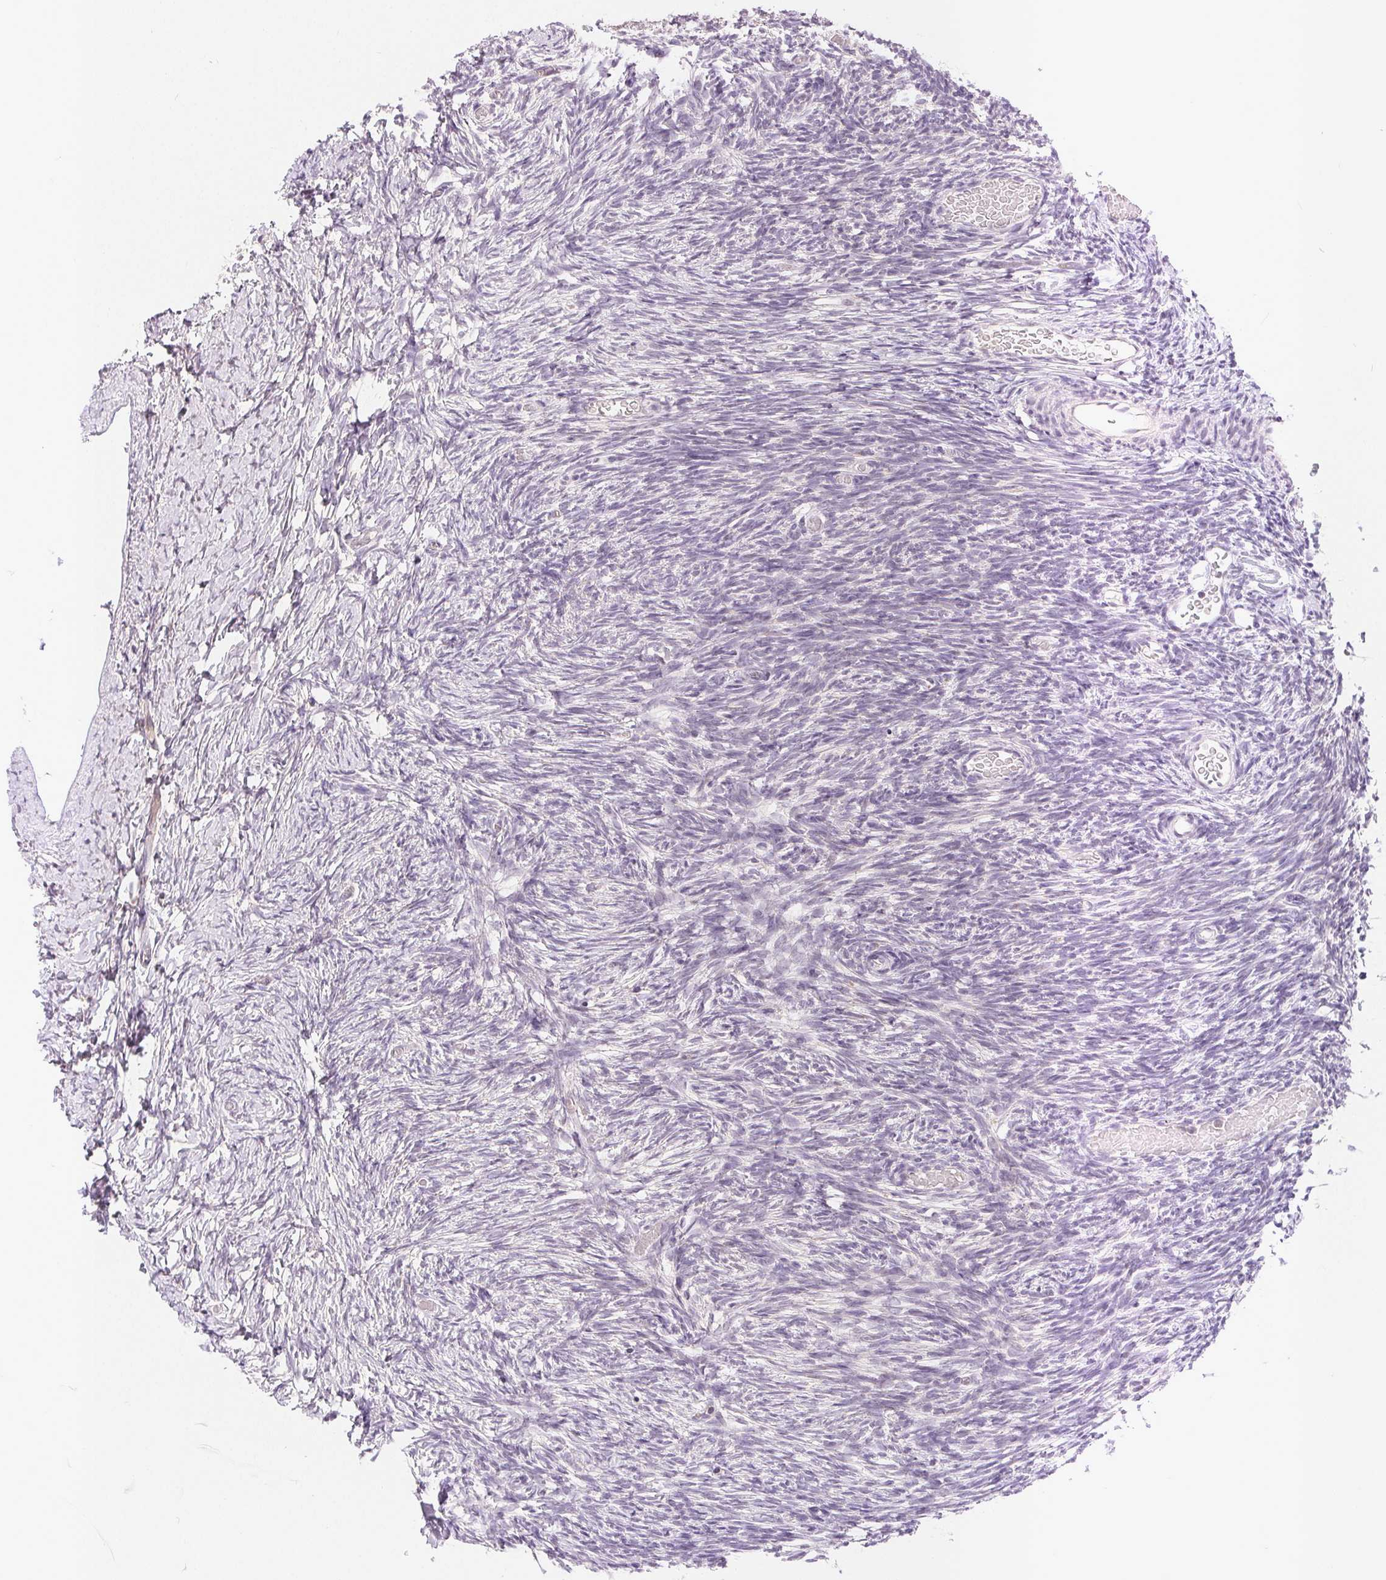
{"staining": {"intensity": "negative", "quantity": "none", "location": "none"}, "tissue": "ovary", "cell_type": "Follicle cells", "image_type": "normal", "snomed": [{"axis": "morphology", "description": "Normal tissue, NOS"}, {"axis": "topography", "description": "Ovary"}], "caption": "High power microscopy photomicrograph of an immunohistochemistry histopathology image of unremarkable ovary, revealing no significant positivity in follicle cells.", "gene": "POU2F2", "patient": {"sex": "female", "age": 39}}